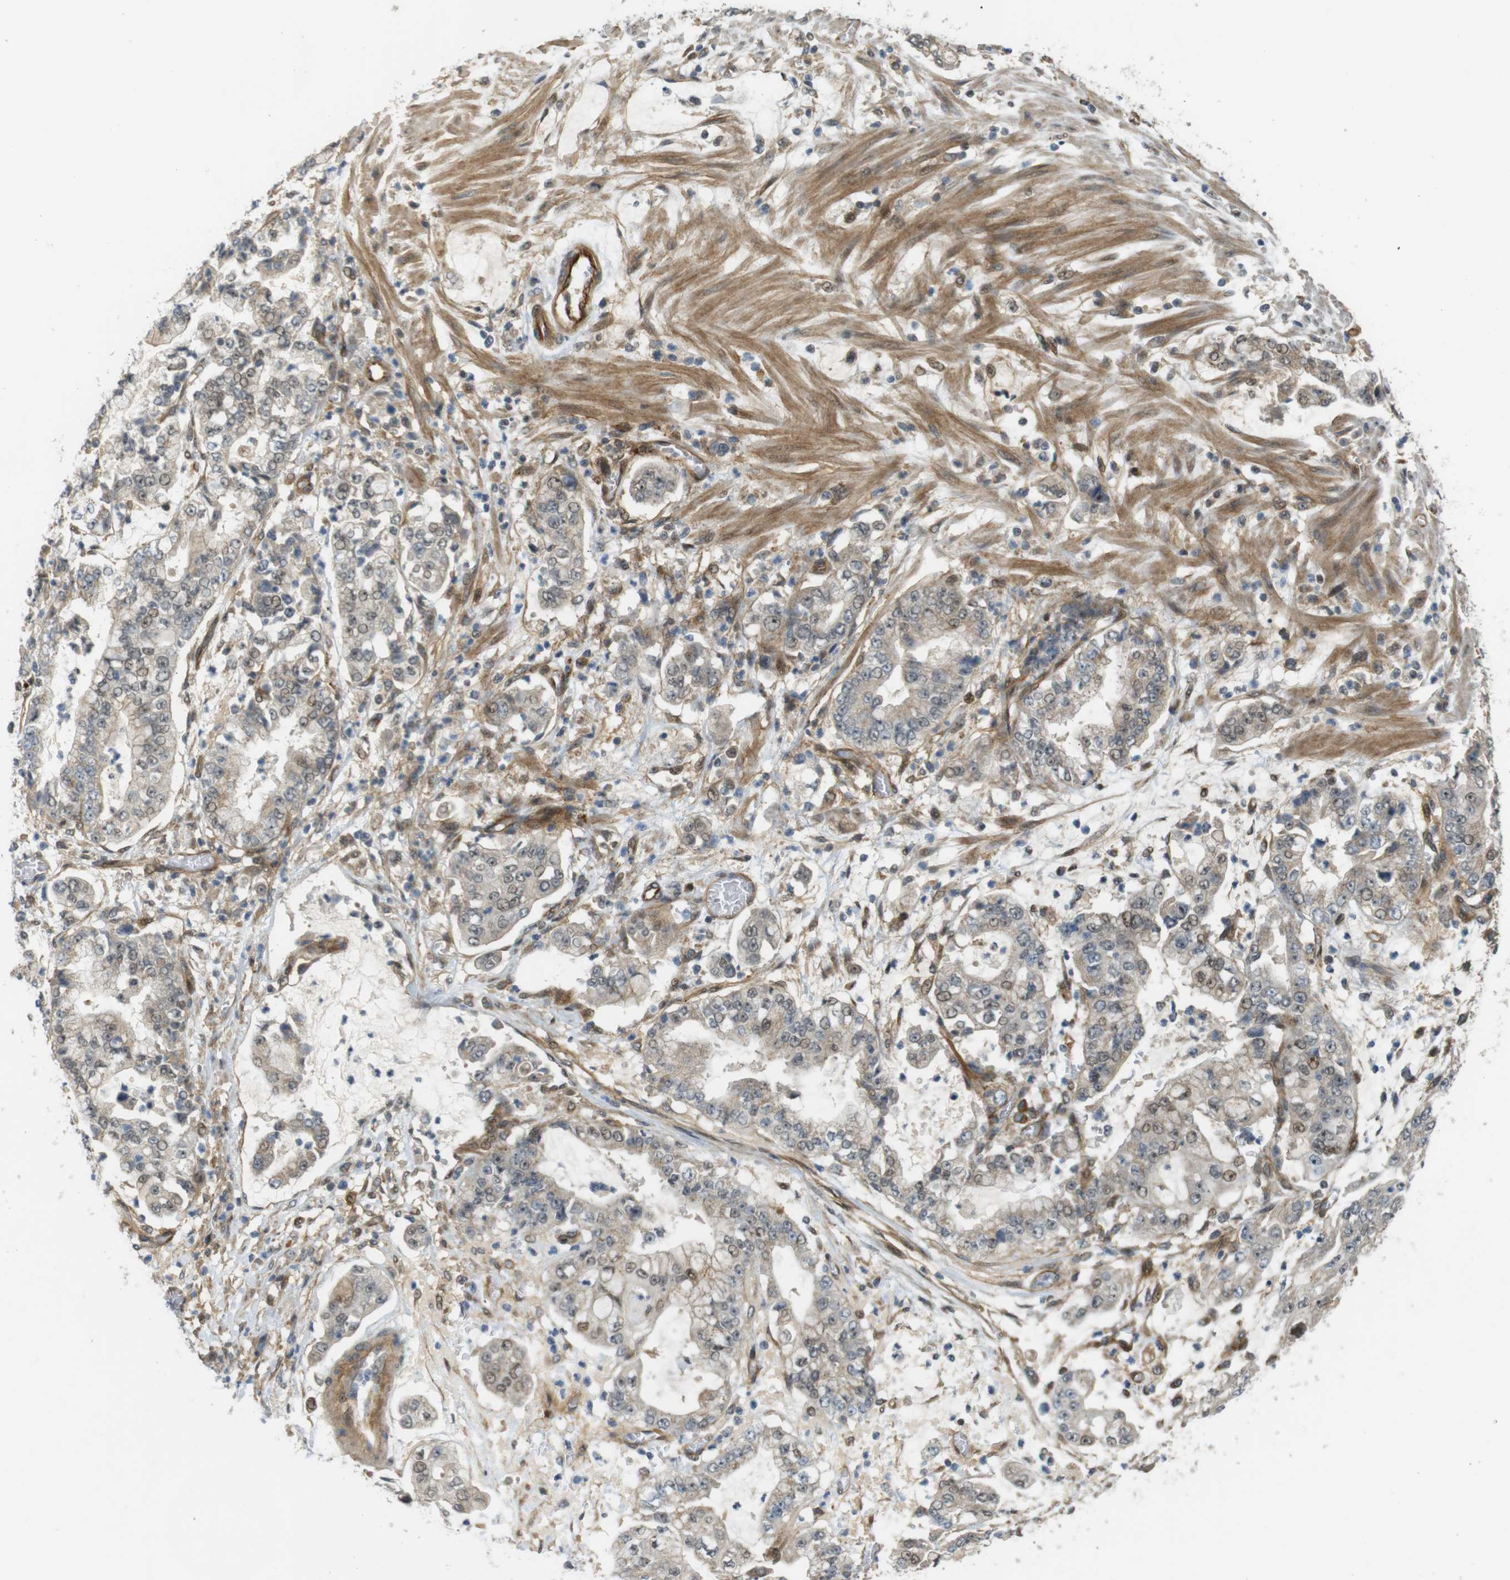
{"staining": {"intensity": "weak", "quantity": "25%-75%", "location": "cytoplasmic/membranous,nuclear"}, "tissue": "stomach cancer", "cell_type": "Tumor cells", "image_type": "cancer", "snomed": [{"axis": "morphology", "description": "Adenocarcinoma, NOS"}, {"axis": "topography", "description": "Stomach"}], "caption": "Brown immunohistochemical staining in human stomach adenocarcinoma reveals weak cytoplasmic/membranous and nuclear positivity in about 25%-75% of tumor cells. (DAB (3,3'-diaminobenzidine) = brown stain, brightfield microscopy at high magnification).", "gene": "TSPAN9", "patient": {"sex": "male", "age": 76}}